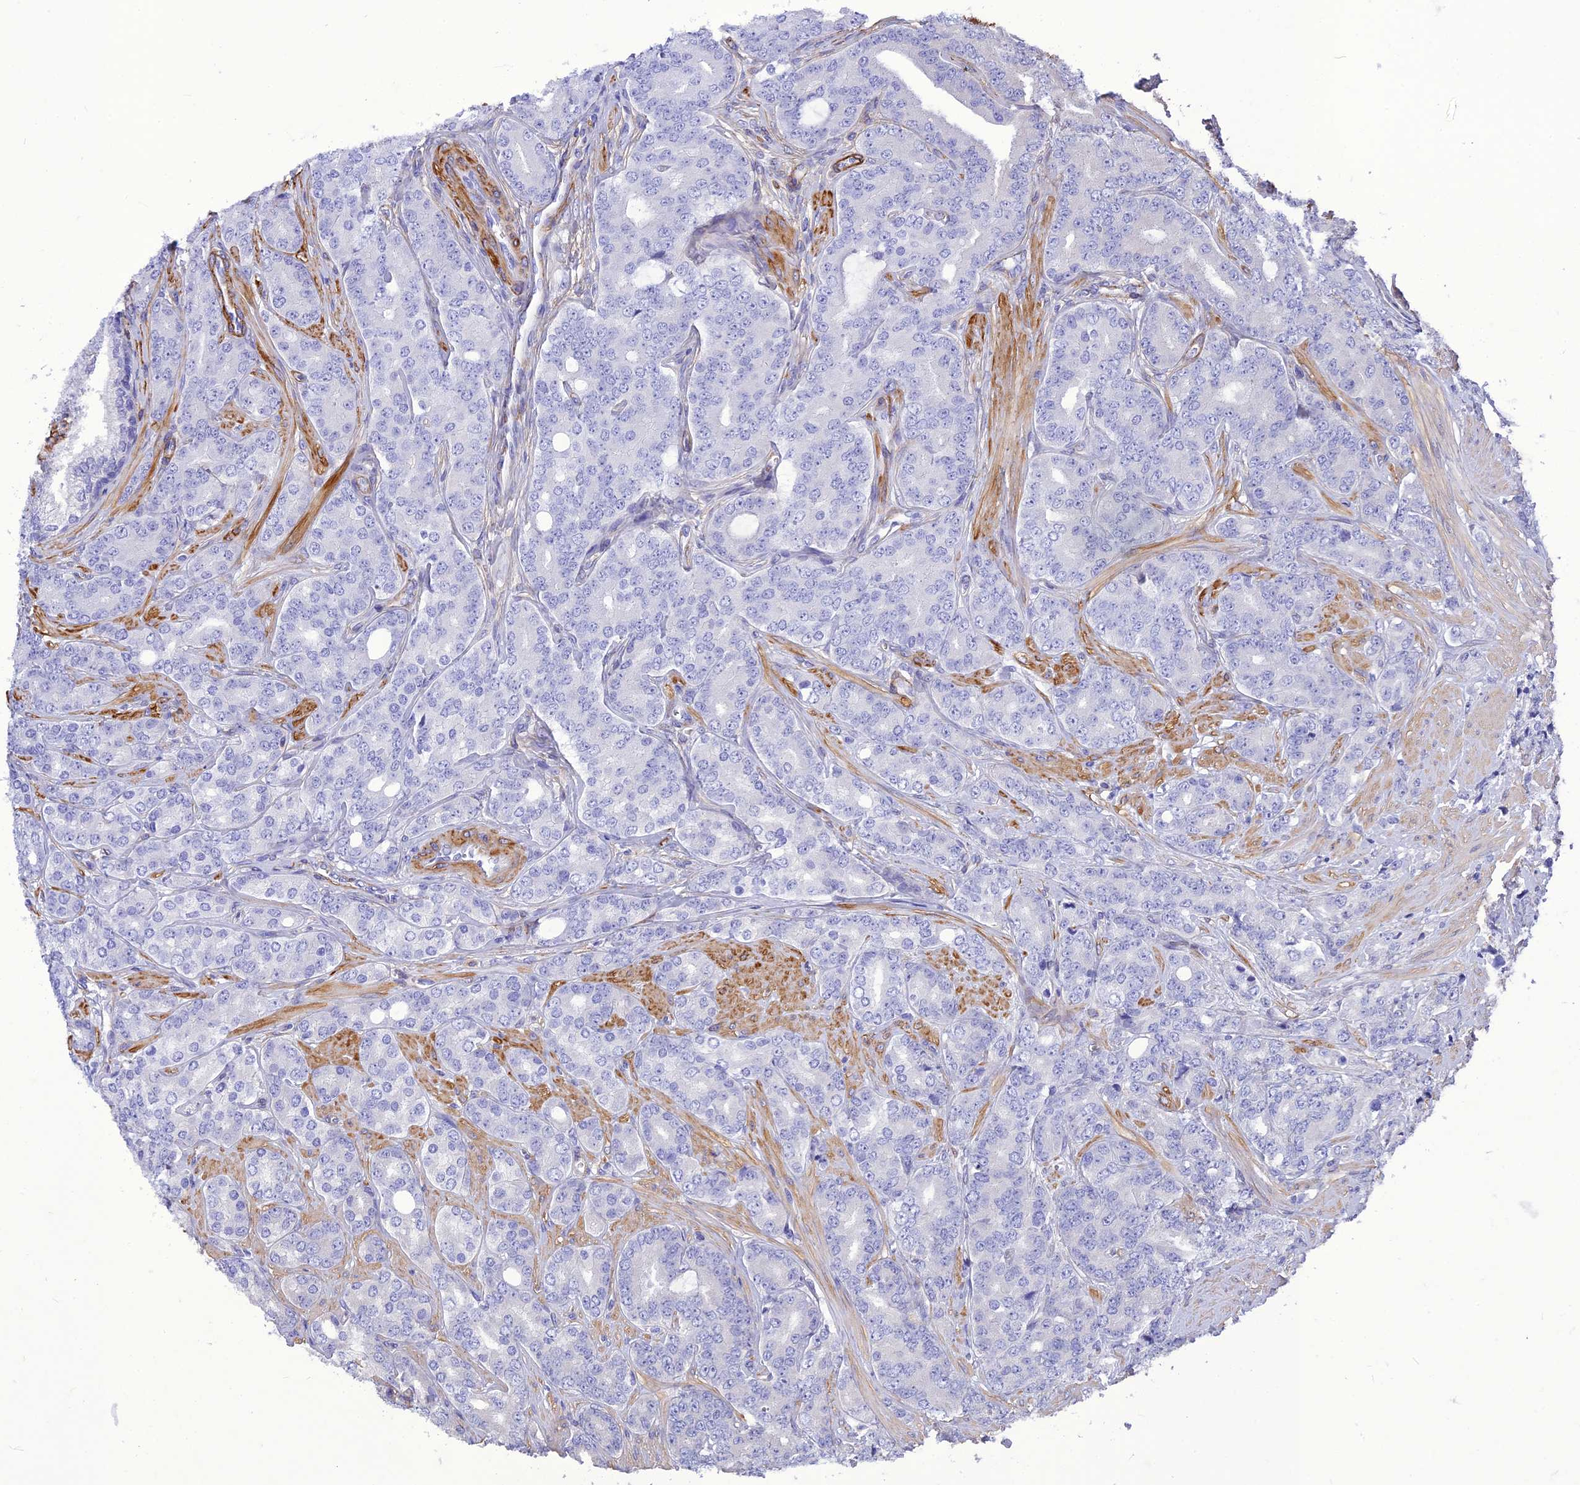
{"staining": {"intensity": "negative", "quantity": "none", "location": "none"}, "tissue": "prostate cancer", "cell_type": "Tumor cells", "image_type": "cancer", "snomed": [{"axis": "morphology", "description": "Adenocarcinoma, High grade"}, {"axis": "topography", "description": "Prostate"}], "caption": "DAB immunohistochemical staining of adenocarcinoma (high-grade) (prostate) demonstrates no significant positivity in tumor cells.", "gene": "NKD1", "patient": {"sex": "male", "age": 62}}